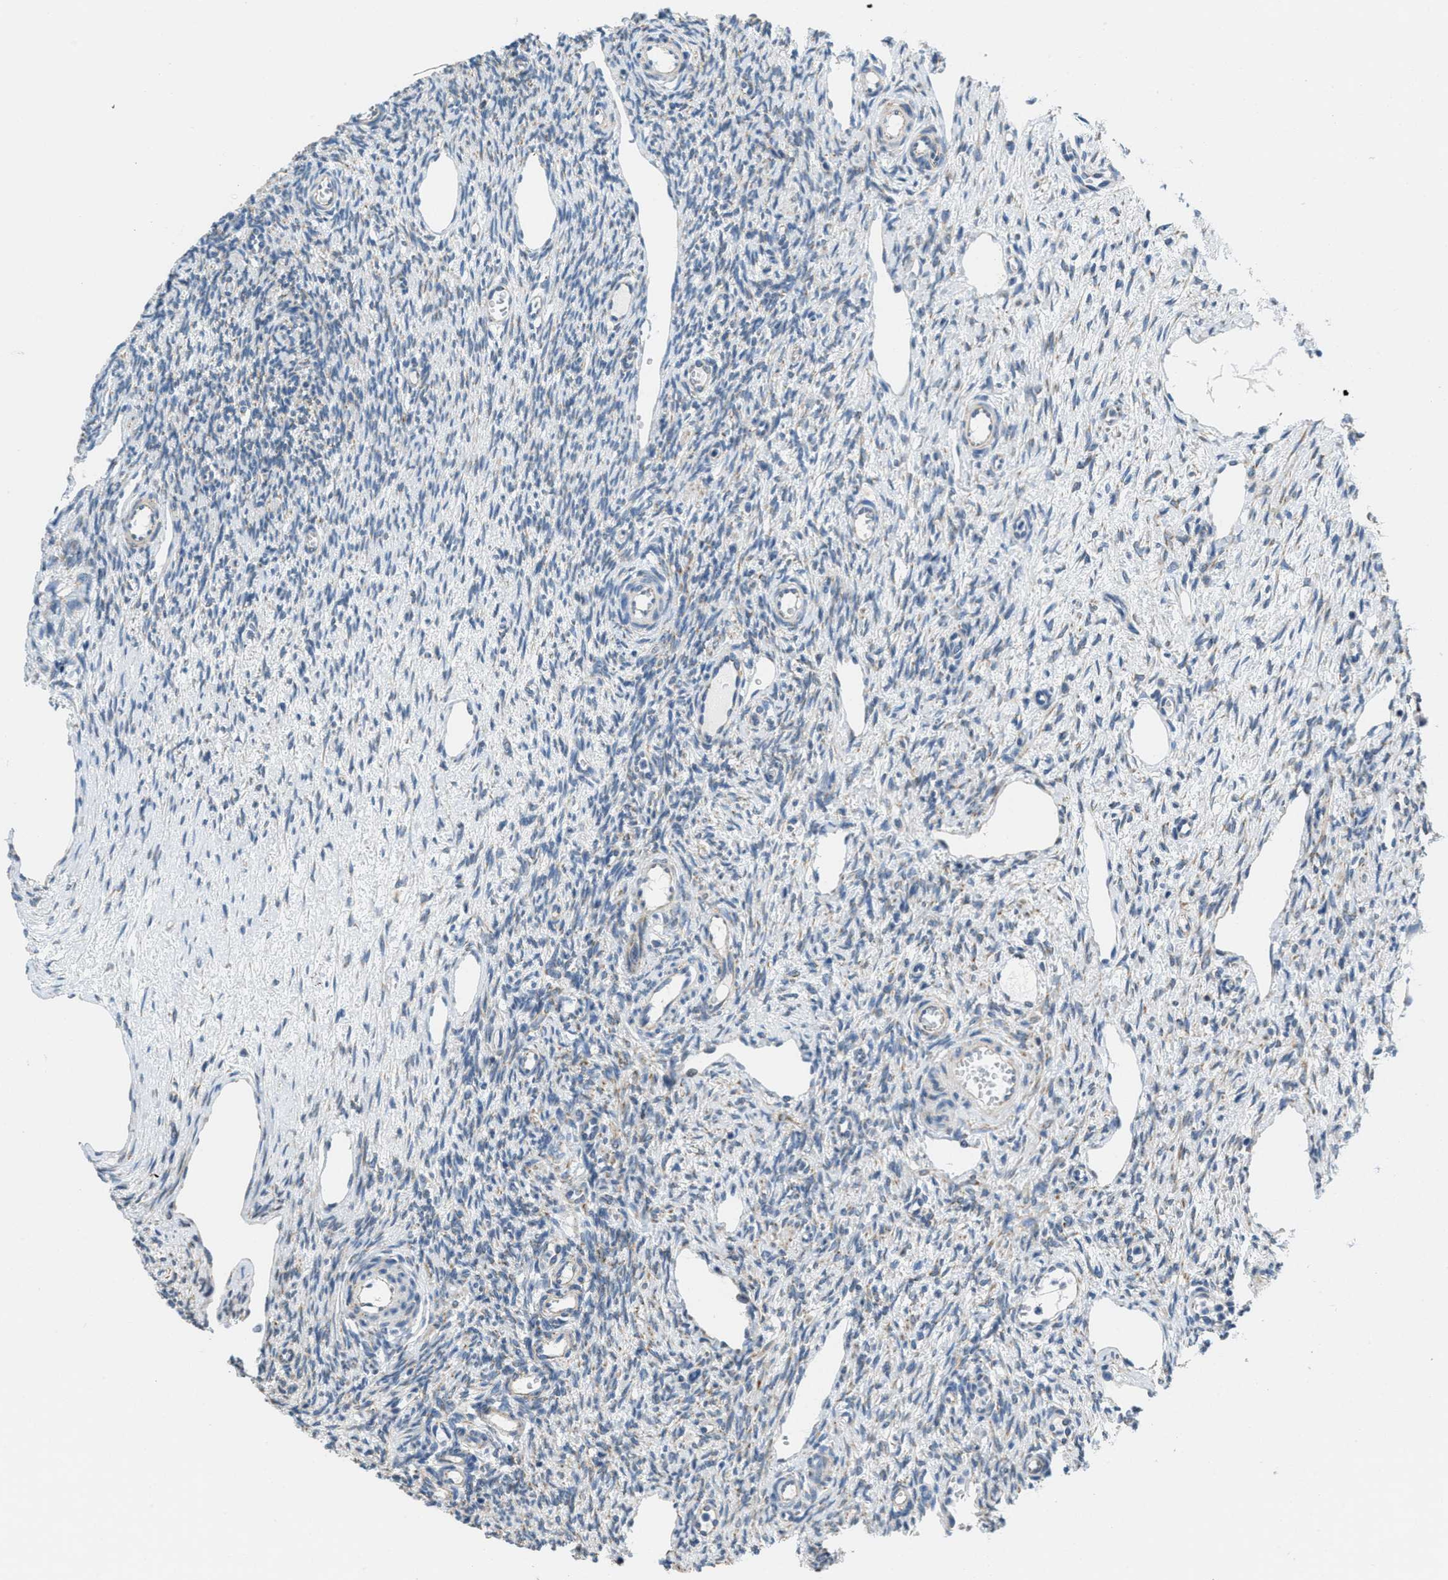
{"staining": {"intensity": "moderate", "quantity": "25%-75%", "location": "cytoplasmic/membranous"}, "tissue": "ovary", "cell_type": "Follicle cells", "image_type": "normal", "snomed": [{"axis": "morphology", "description": "Normal tissue, NOS"}, {"axis": "topography", "description": "Ovary"}], "caption": "Immunohistochemistry (IHC) histopathology image of unremarkable ovary: ovary stained using immunohistochemistry exhibits medium levels of moderate protein expression localized specifically in the cytoplasmic/membranous of follicle cells, appearing as a cytoplasmic/membranous brown color.", "gene": "TOMM70", "patient": {"sex": "female", "age": 33}}